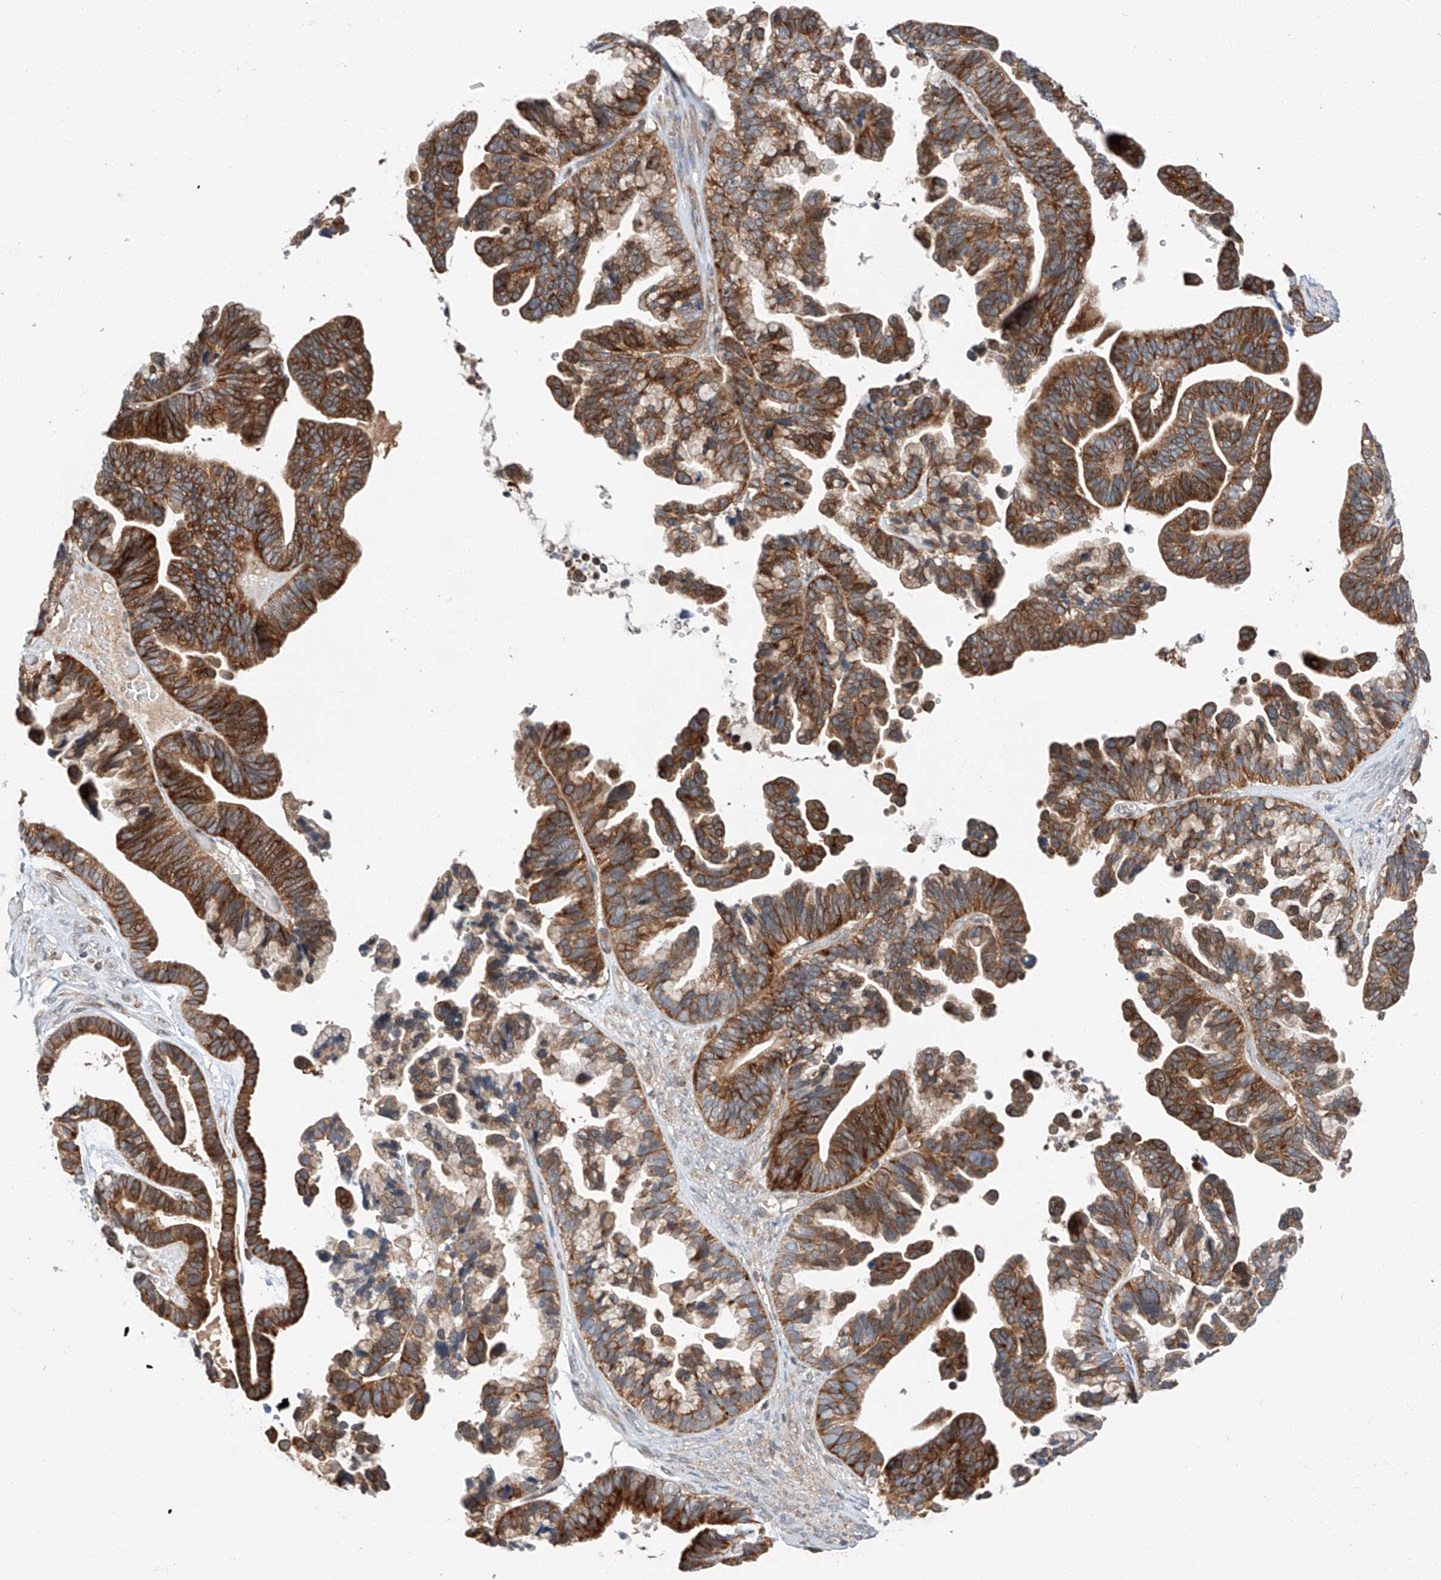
{"staining": {"intensity": "strong", "quantity": ">75%", "location": "cytoplasmic/membranous"}, "tissue": "ovarian cancer", "cell_type": "Tumor cells", "image_type": "cancer", "snomed": [{"axis": "morphology", "description": "Cystadenocarcinoma, serous, NOS"}, {"axis": "topography", "description": "Ovary"}], "caption": "DAB (3,3'-diaminobenzidine) immunohistochemical staining of ovarian cancer exhibits strong cytoplasmic/membranous protein positivity in approximately >75% of tumor cells.", "gene": "RUSC1", "patient": {"sex": "female", "age": 56}}